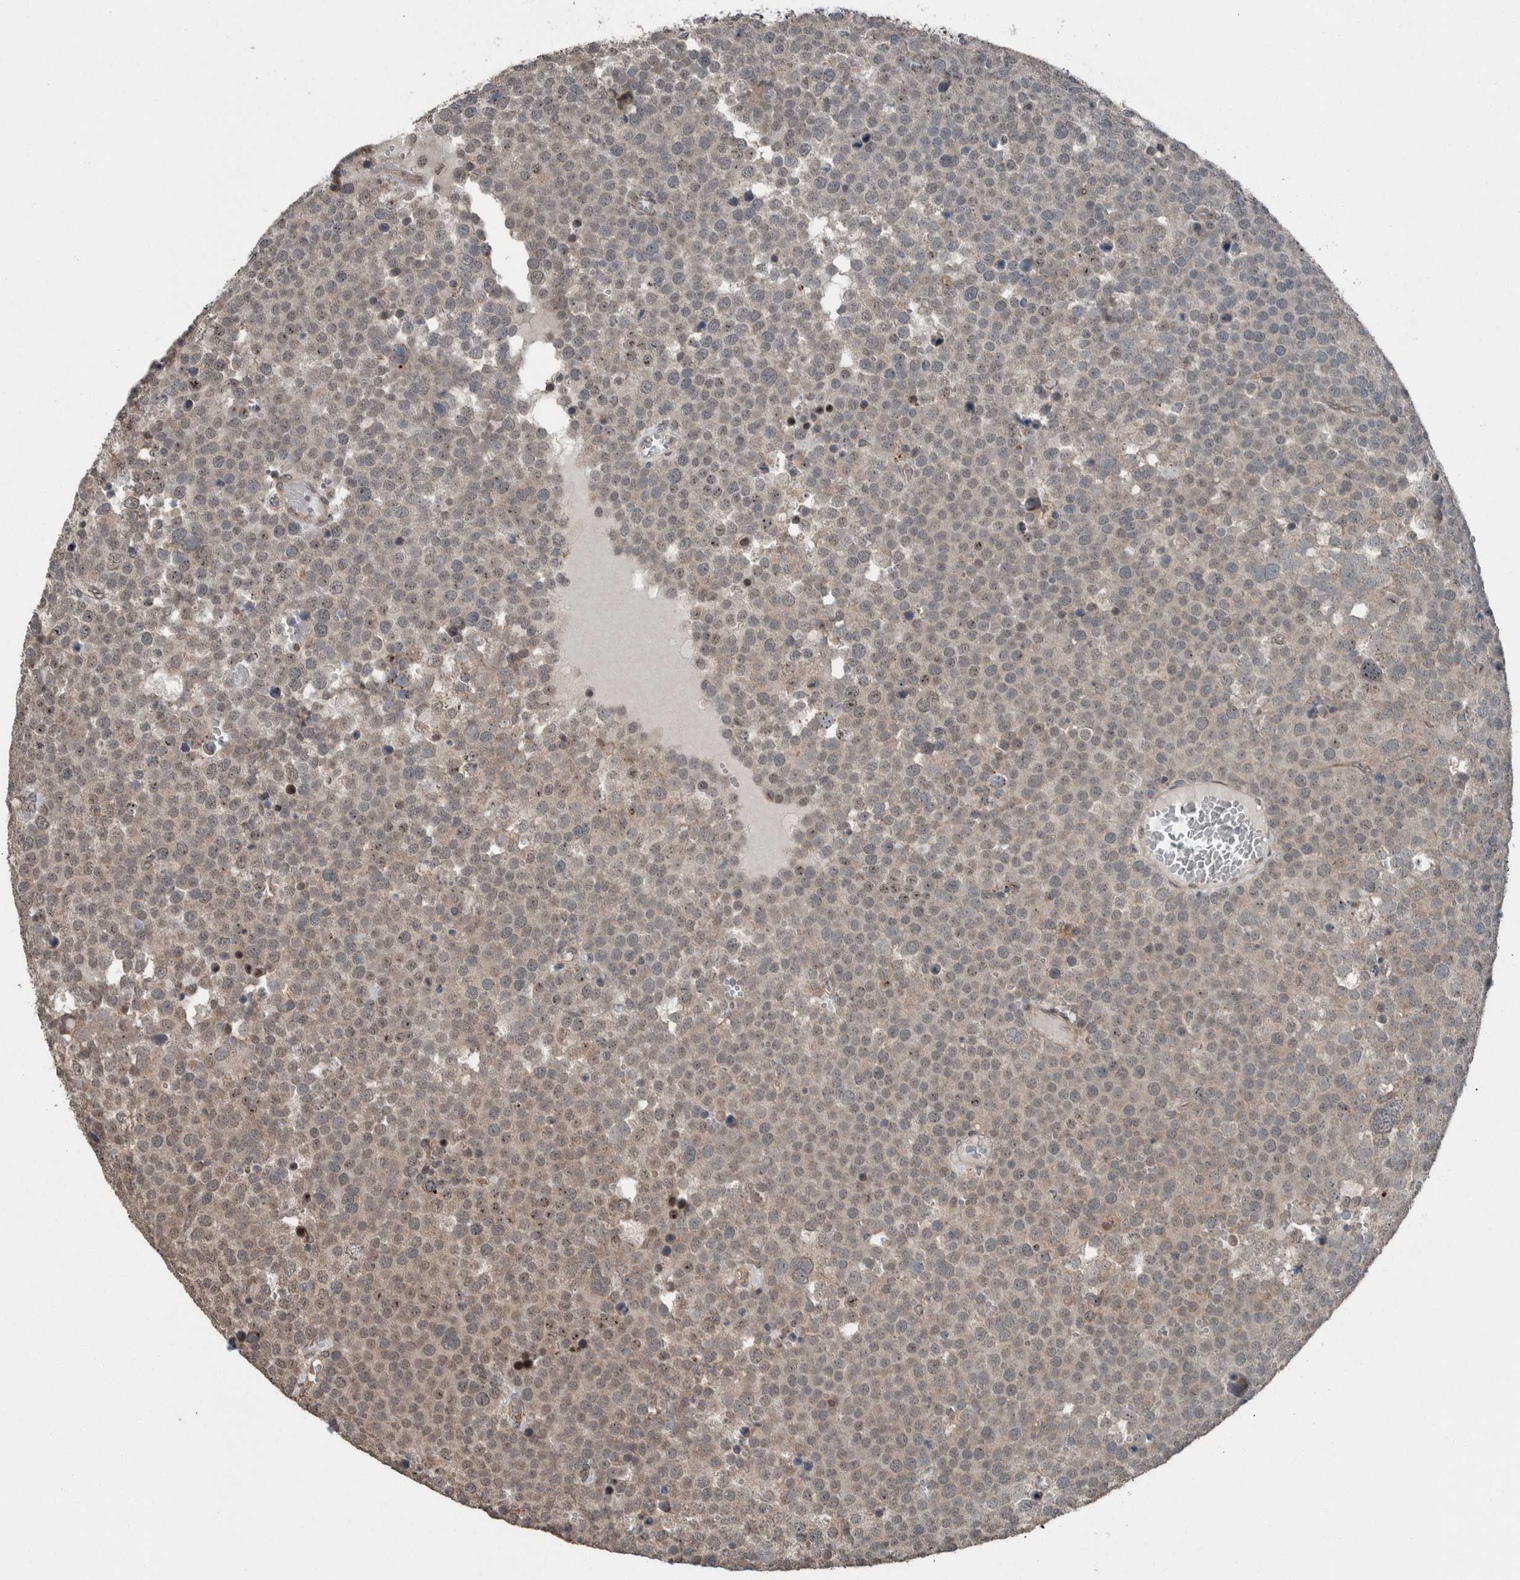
{"staining": {"intensity": "negative", "quantity": "none", "location": "none"}, "tissue": "testis cancer", "cell_type": "Tumor cells", "image_type": "cancer", "snomed": [{"axis": "morphology", "description": "Seminoma, NOS"}, {"axis": "topography", "description": "Testis"}], "caption": "Tumor cells show no significant expression in testis cancer. (DAB (3,3'-diaminobenzidine) immunohistochemistry (IHC) visualized using brightfield microscopy, high magnification).", "gene": "MYO1E", "patient": {"sex": "male", "age": 71}}